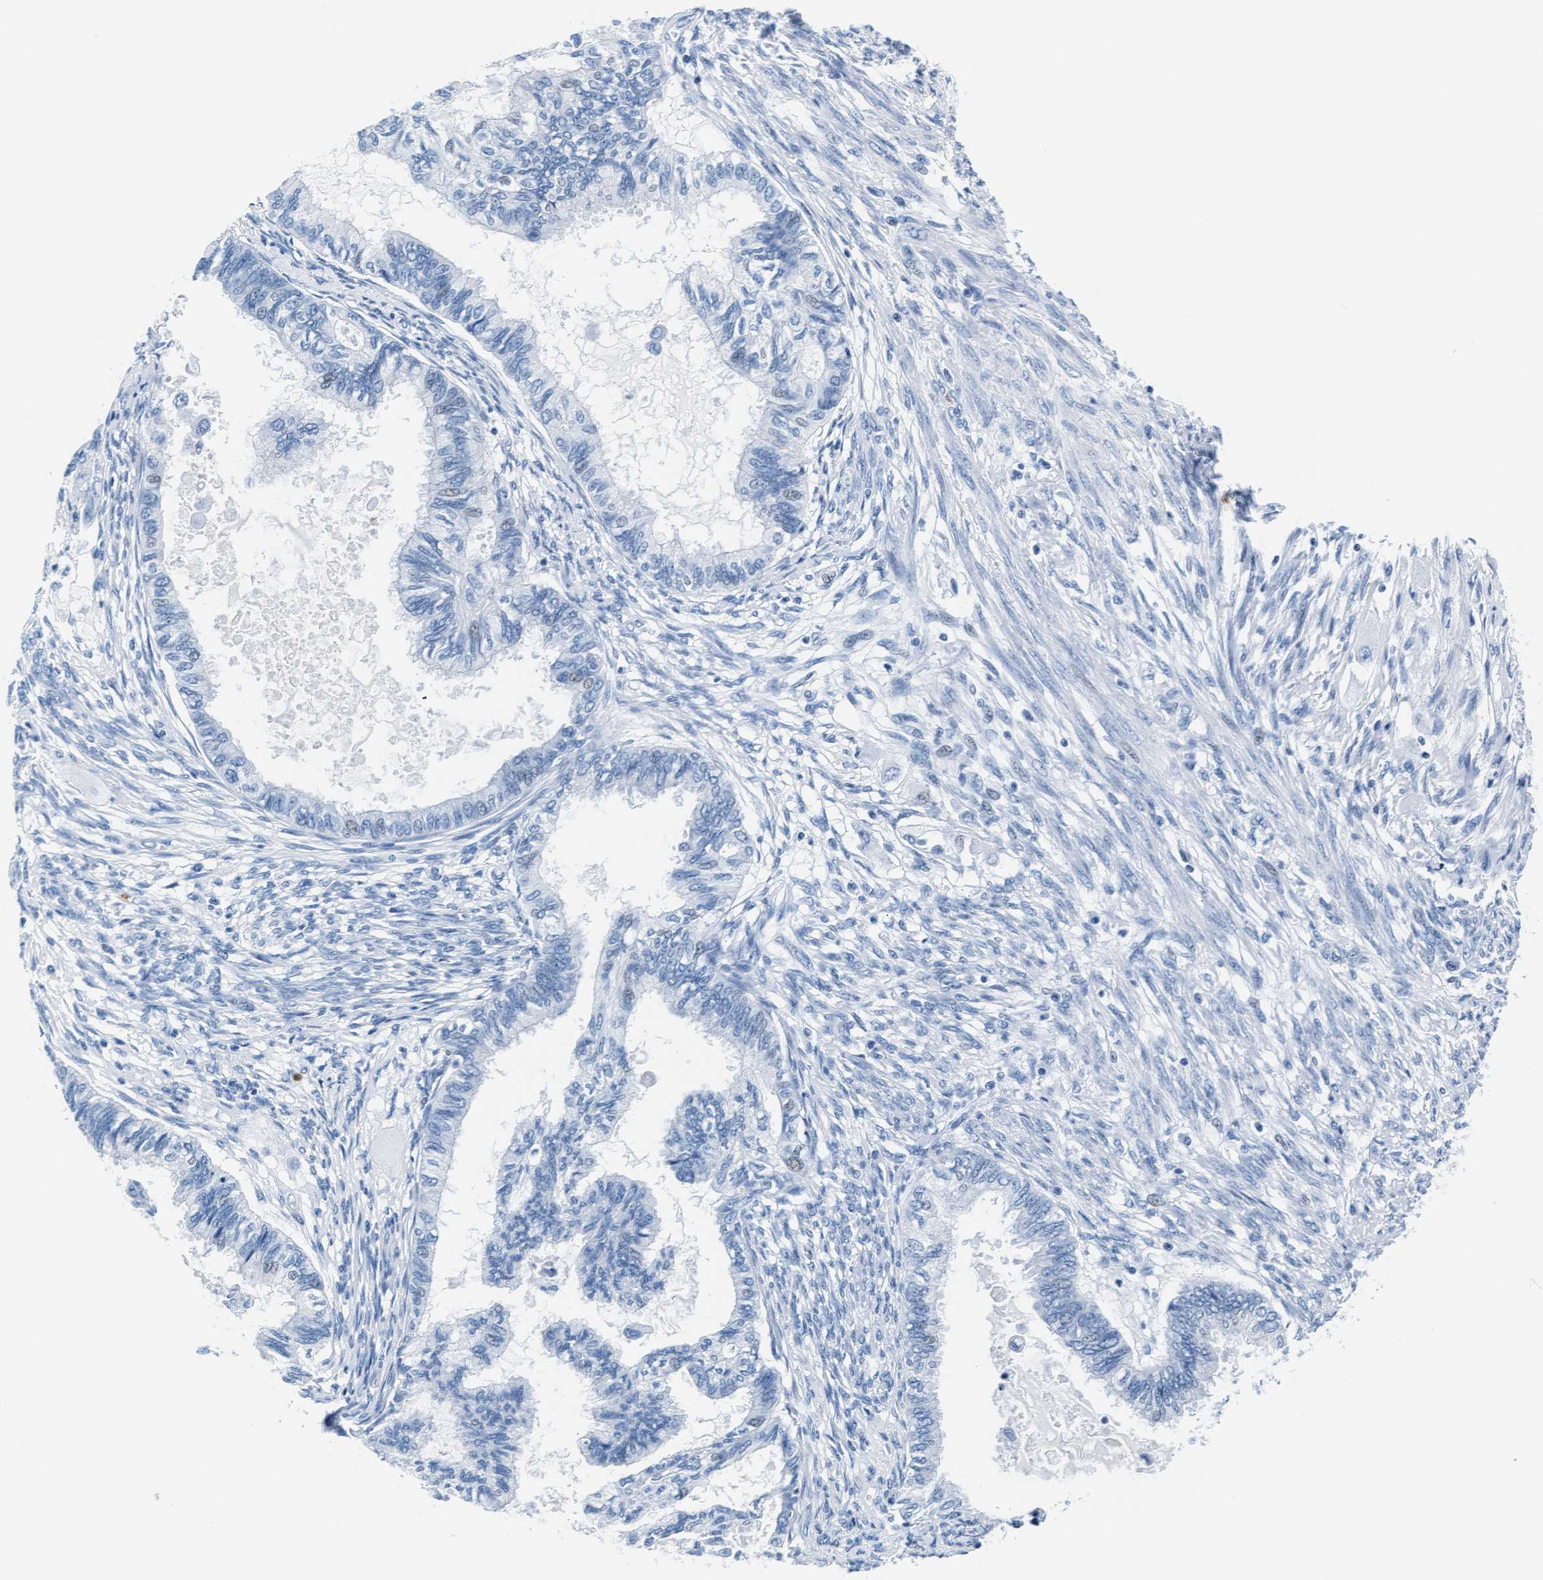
{"staining": {"intensity": "negative", "quantity": "none", "location": "none"}, "tissue": "cervical cancer", "cell_type": "Tumor cells", "image_type": "cancer", "snomed": [{"axis": "morphology", "description": "Normal tissue, NOS"}, {"axis": "morphology", "description": "Adenocarcinoma, NOS"}, {"axis": "topography", "description": "Cervix"}, {"axis": "topography", "description": "Endometrium"}], "caption": "Tumor cells show no significant protein expression in cervical adenocarcinoma.", "gene": "MMP8", "patient": {"sex": "female", "age": 86}}